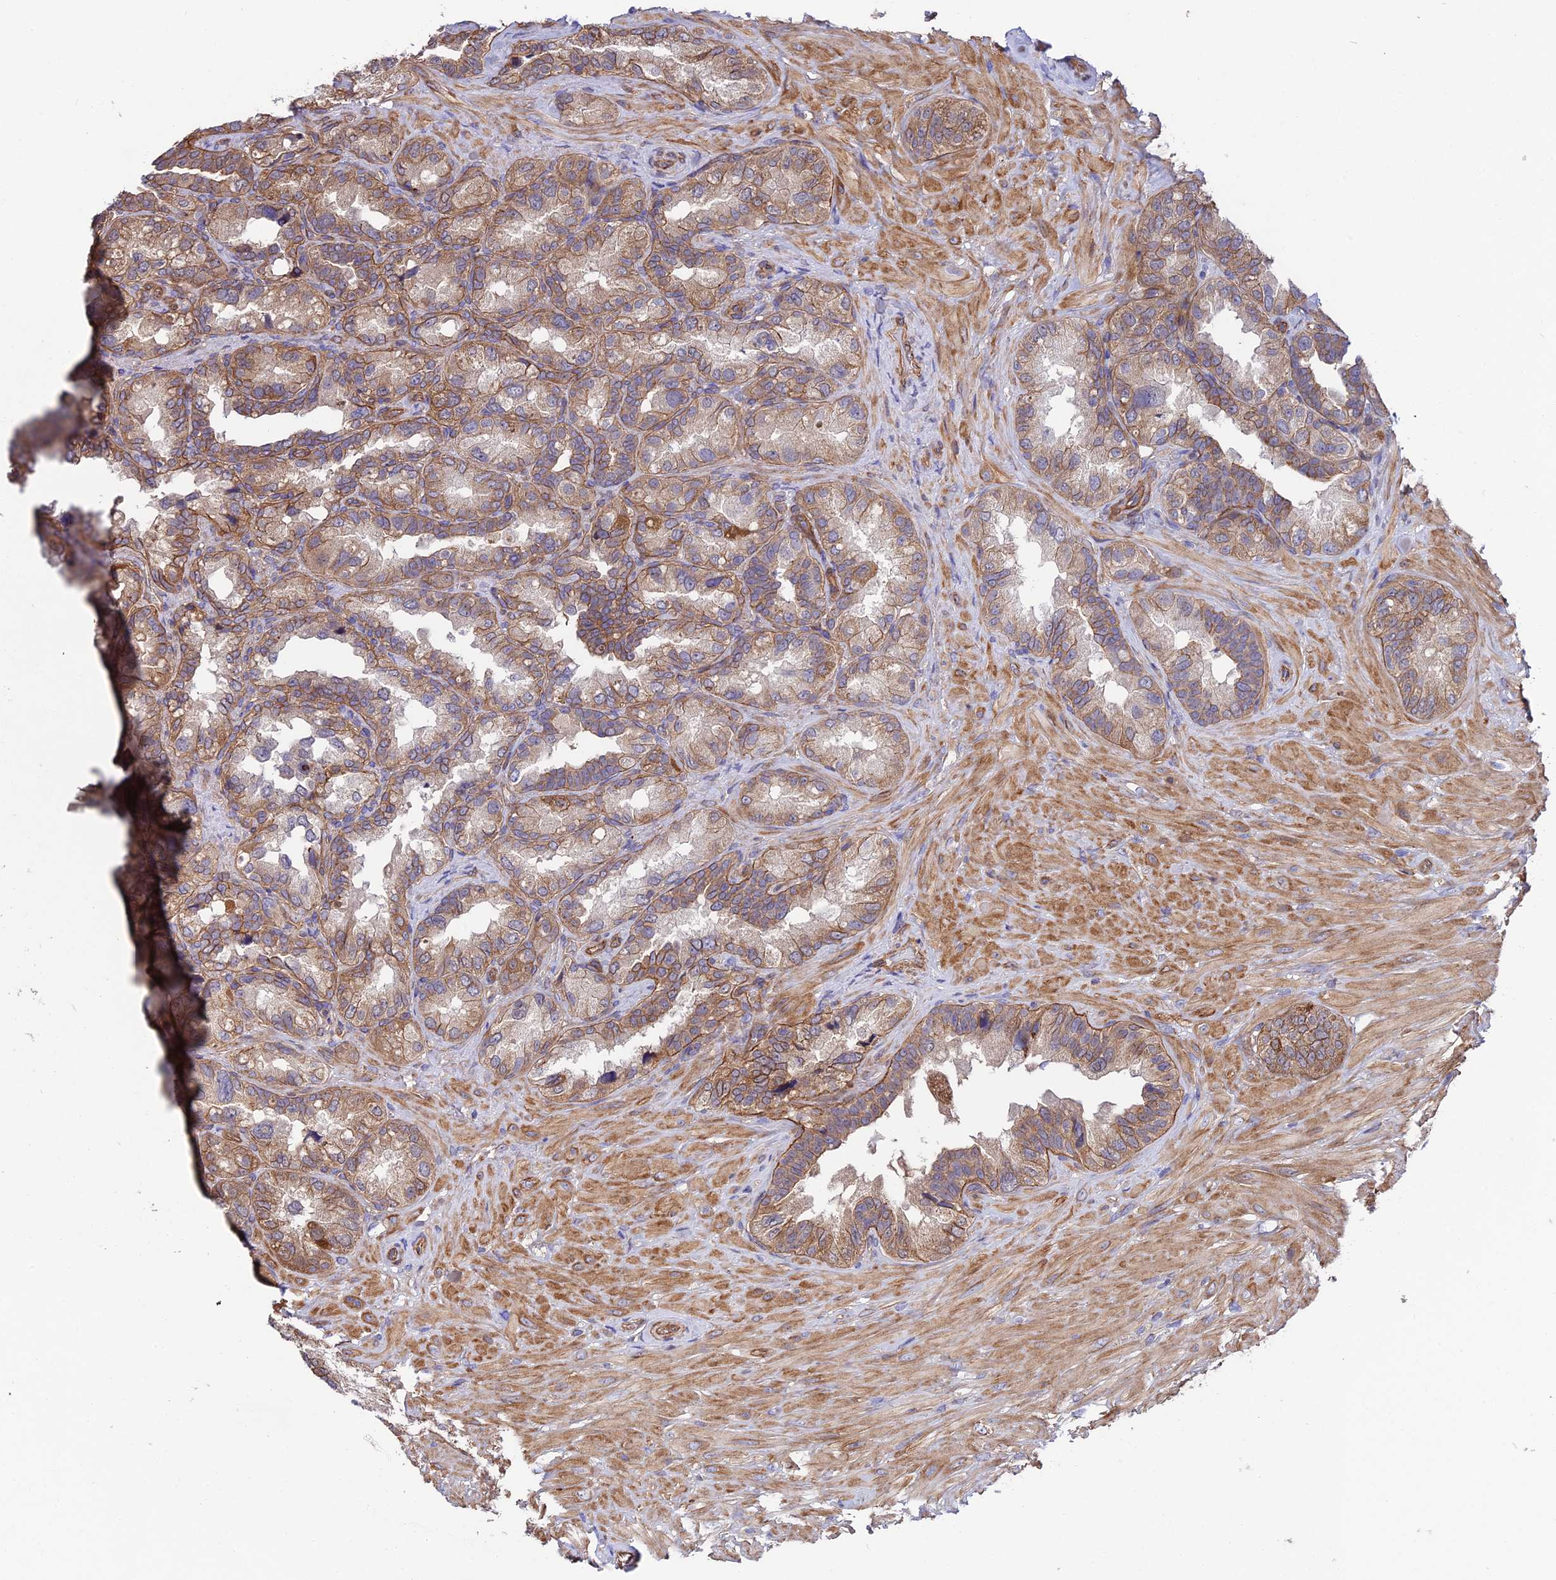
{"staining": {"intensity": "moderate", "quantity": "25%-75%", "location": "cytoplasmic/membranous"}, "tissue": "seminal vesicle", "cell_type": "Glandular cells", "image_type": "normal", "snomed": [{"axis": "morphology", "description": "Normal tissue, NOS"}, {"axis": "topography", "description": "Seminal veicle"}, {"axis": "topography", "description": "Peripheral nerve tissue"}], "caption": "Immunohistochemistry (IHC) of unremarkable seminal vesicle exhibits medium levels of moderate cytoplasmic/membranous expression in approximately 25%-75% of glandular cells. Nuclei are stained in blue.", "gene": "QRFP", "patient": {"sex": "male", "age": 67}}